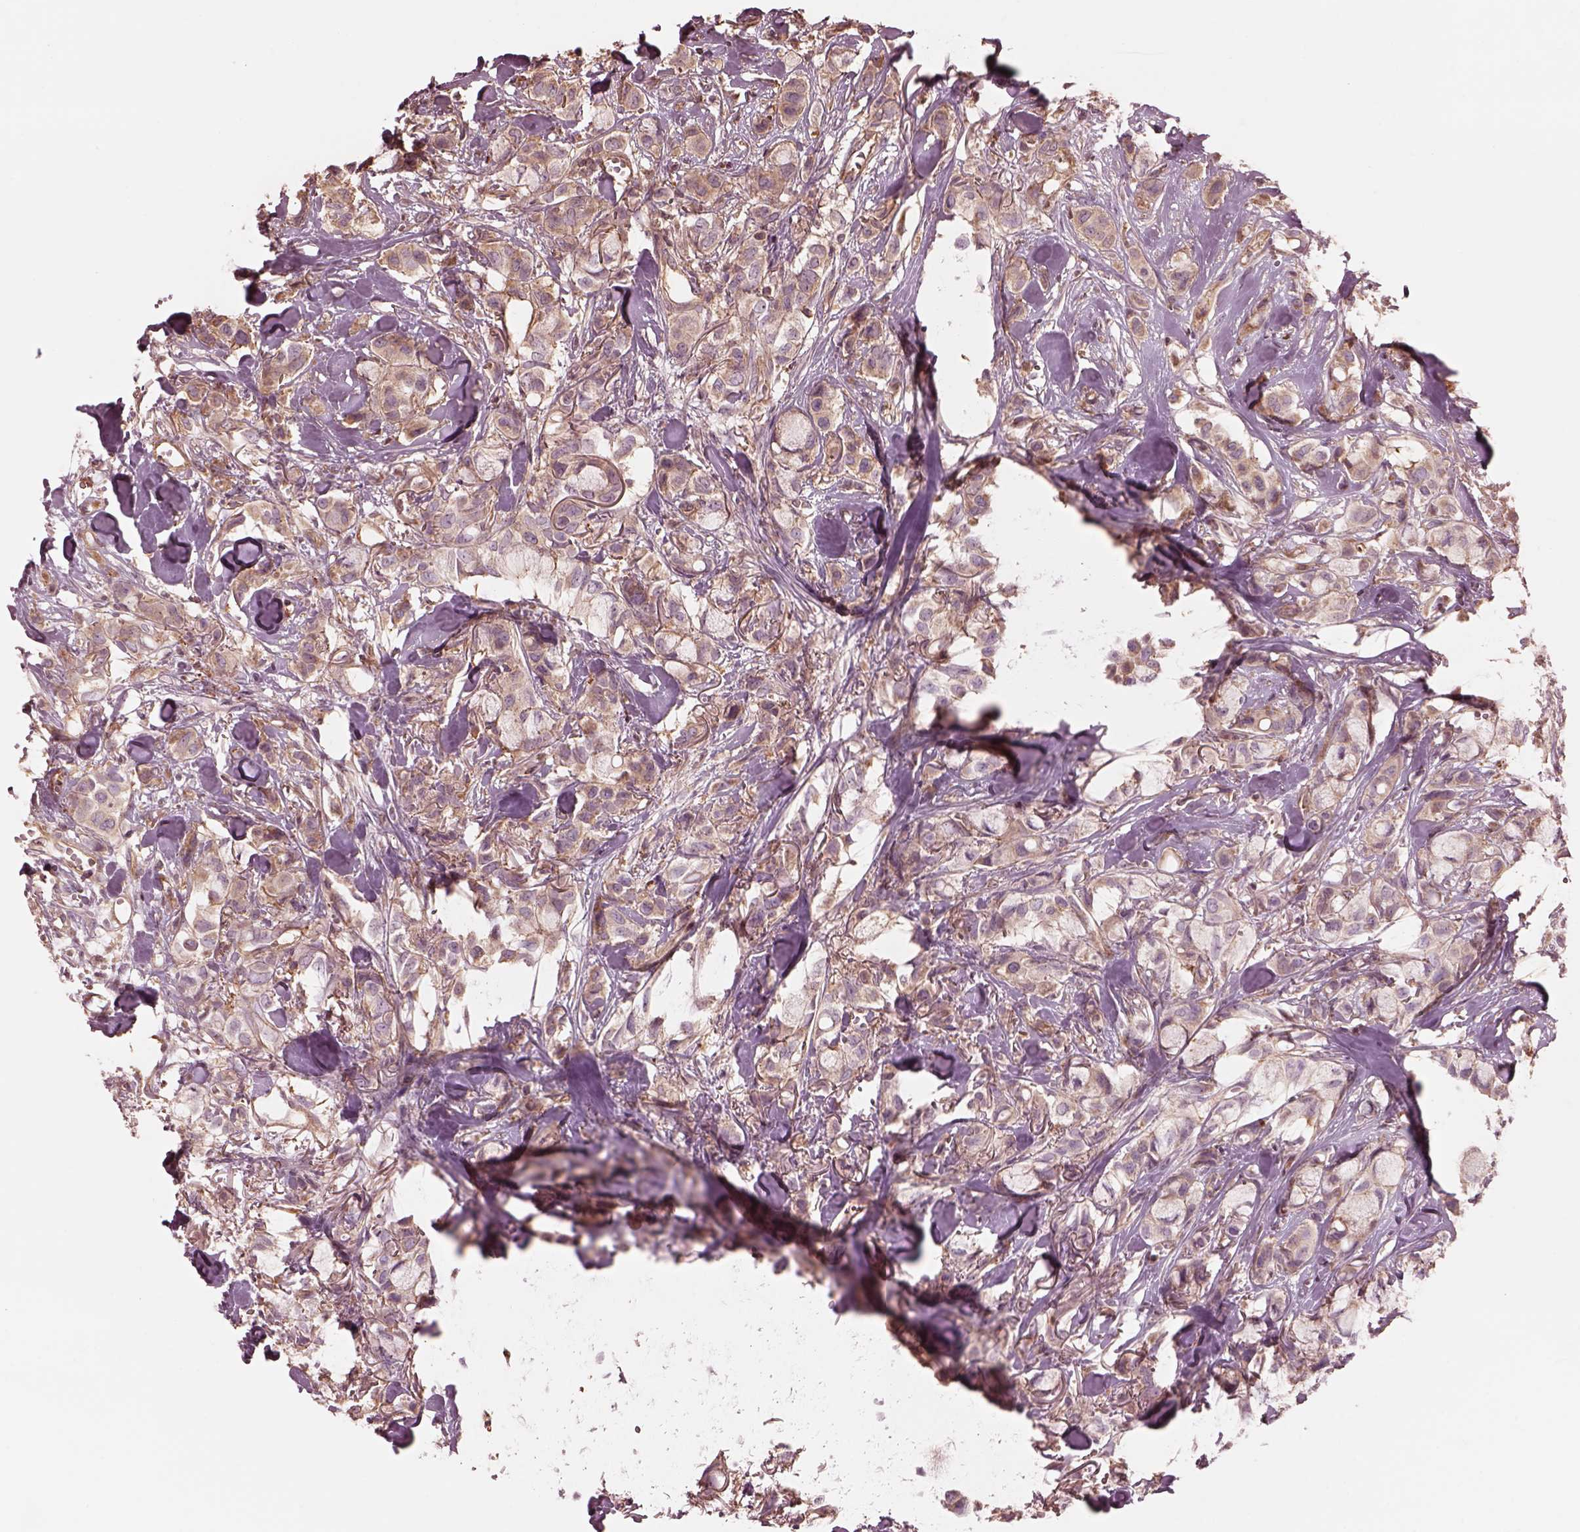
{"staining": {"intensity": "weak", "quantity": "25%-75%", "location": "cytoplasmic/membranous"}, "tissue": "breast cancer", "cell_type": "Tumor cells", "image_type": "cancer", "snomed": [{"axis": "morphology", "description": "Duct carcinoma"}, {"axis": "topography", "description": "Breast"}], "caption": "IHC of breast cancer (invasive ductal carcinoma) shows low levels of weak cytoplasmic/membranous expression in about 25%-75% of tumor cells.", "gene": "STK33", "patient": {"sex": "female", "age": 85}}